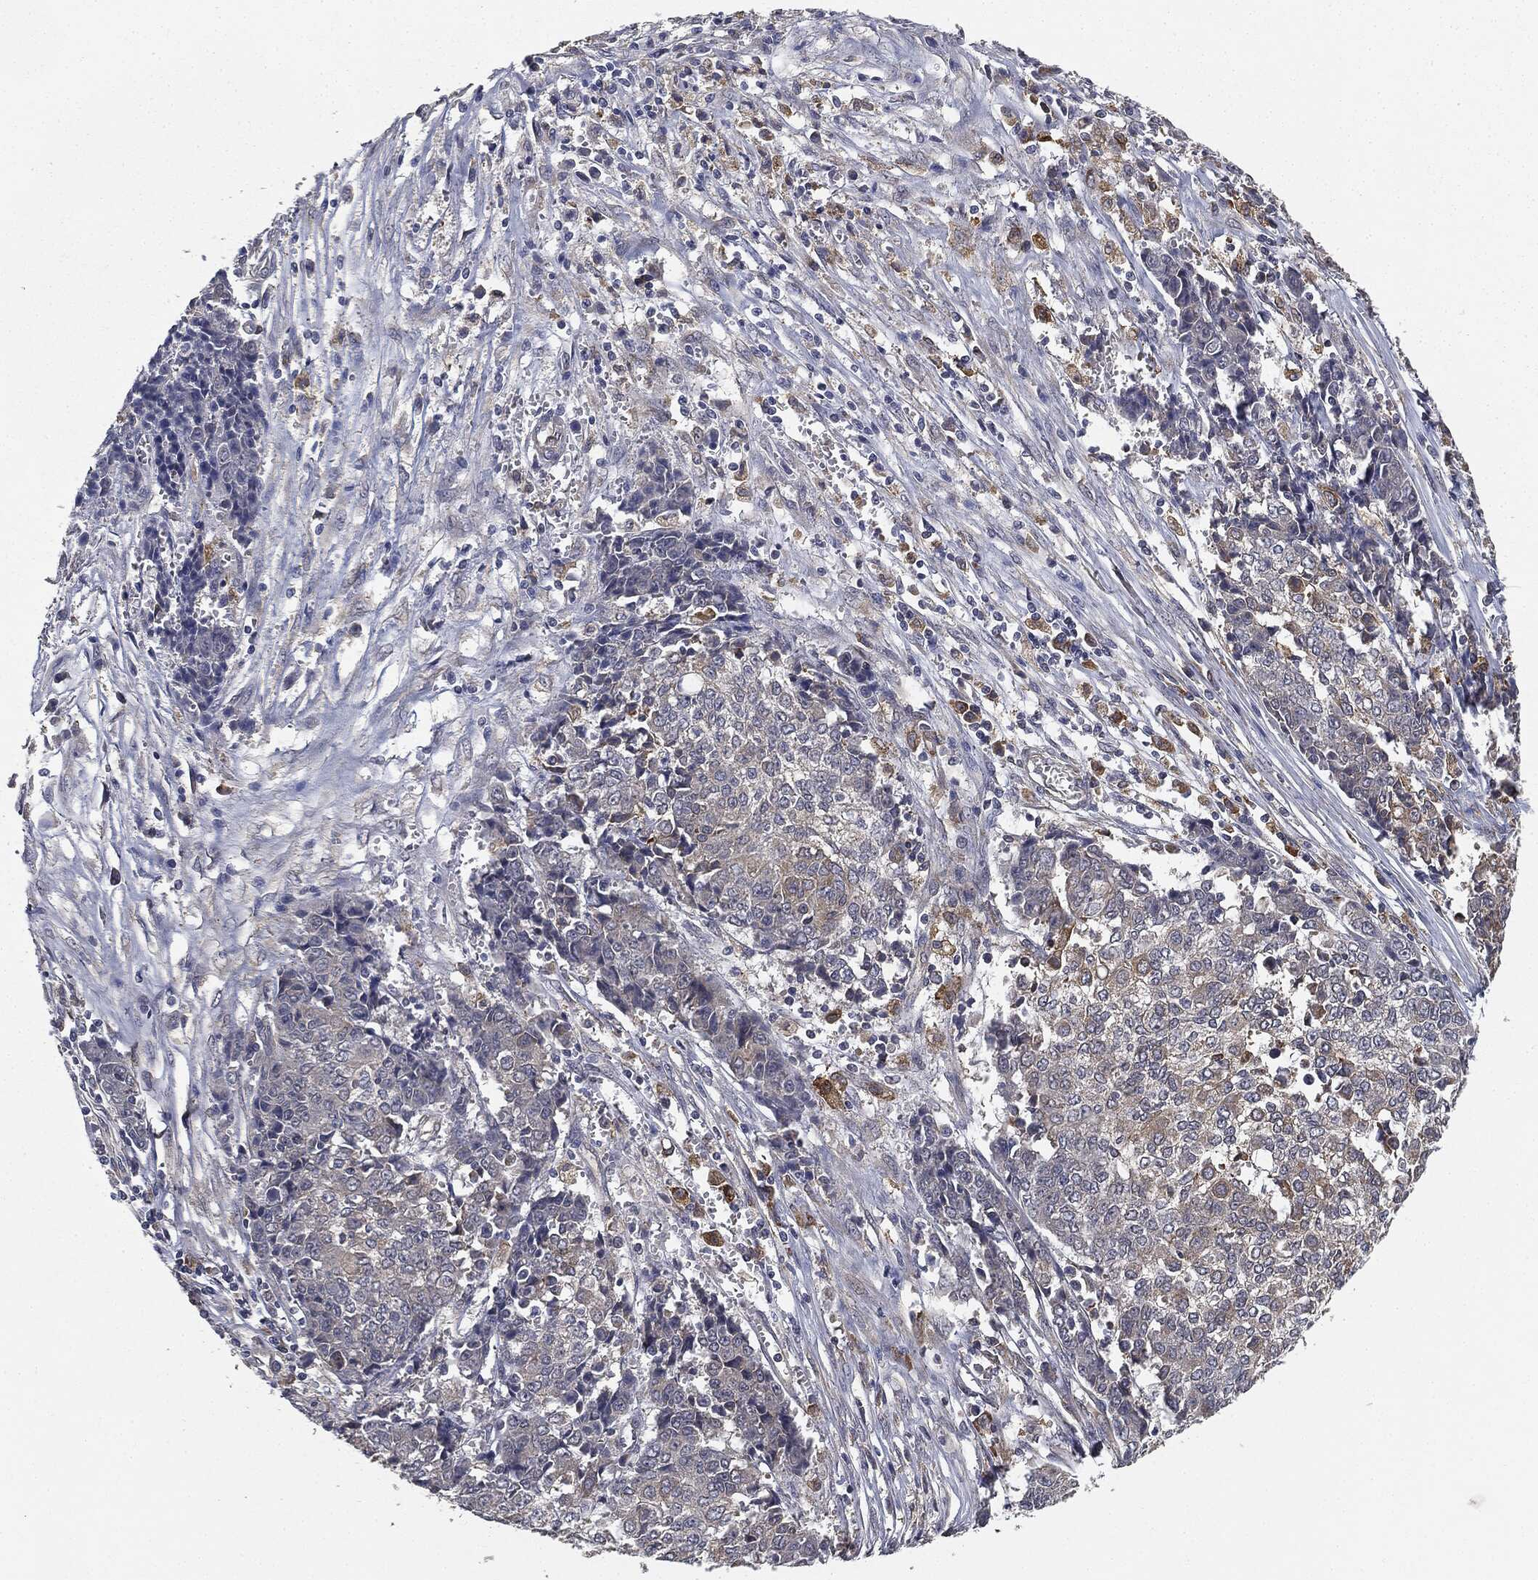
{"staining": {"intensity": "negative", "quantity": "none", "location": "none"}, "tissue": "ovarian cancer", "cell_type": "Tumor cells", "image_type": "cancer", "snomed": [{"axis": "morphology", "description": "Carcinoma, endometroid"}, {"axis": "topography", "description": "Ovary"}], "caption": "Micrograph shows no significant protein positivity in tumor cells of ovarian cancer (endometroid carcinoma).", "gene": "MIER2", "patient": {"sex": "female", "age": 42}}